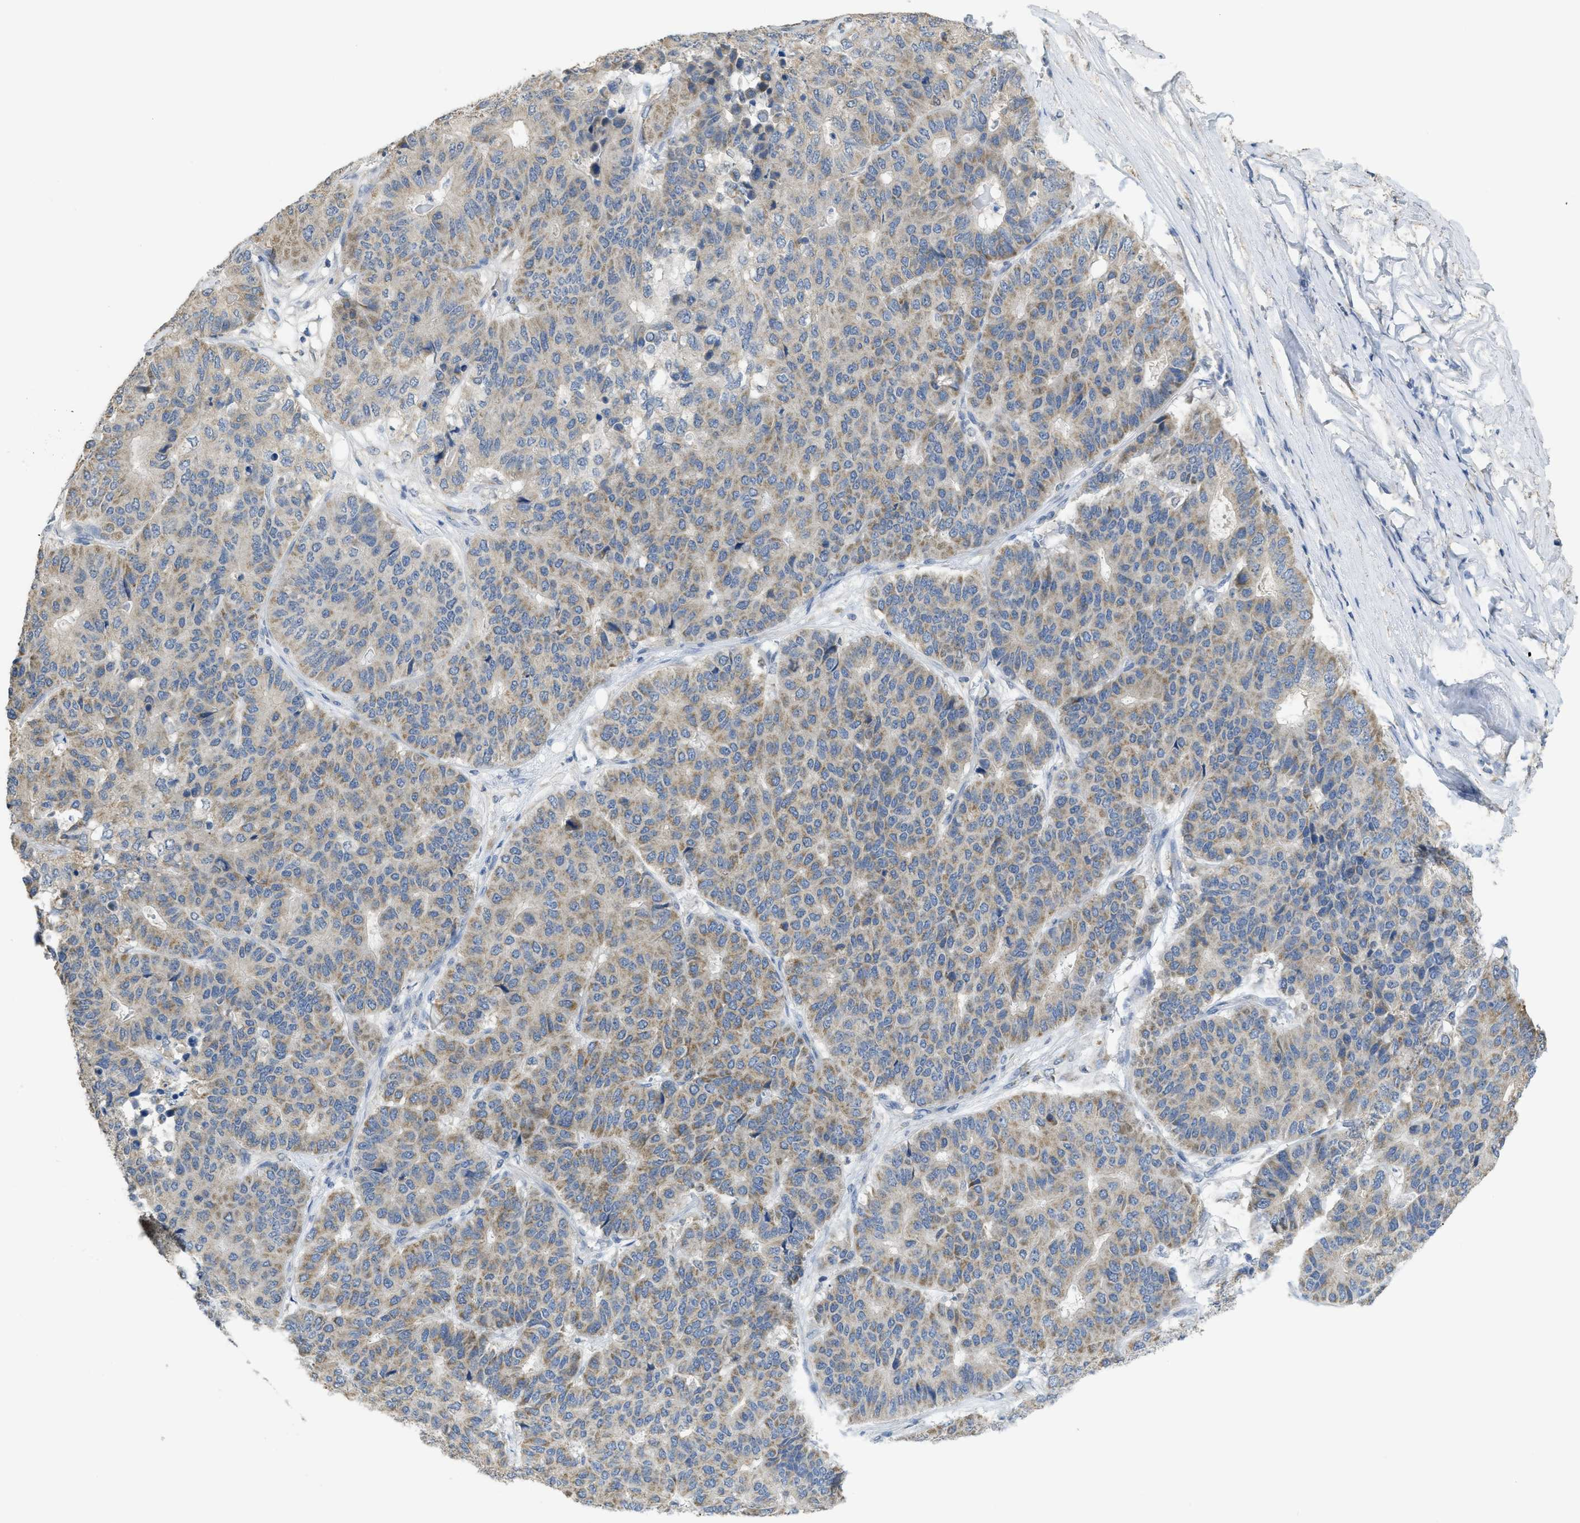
{"staining": {"intensity": "weak", "quantity": ">75%", "location": "cytoplasmic/membranous"}, "tissue": "pancreatic cancer", "cell_type": "Tumor cells", "image_type": "cancer", "snomed": [{"axis": "morphology", "description": "Adenocarcinoma, NOS"}, {"axis": "topography", "description": "Pancreas"}], "caption": "Weak cytoplasmic/membranous staining for a protein is appreciated in approximately >75% of tumor cells of pancreatic adenocarcinoma using immunohistochemistry.", "gene": "SFXN2", "patient": {"sex": "male", "age": 50}}